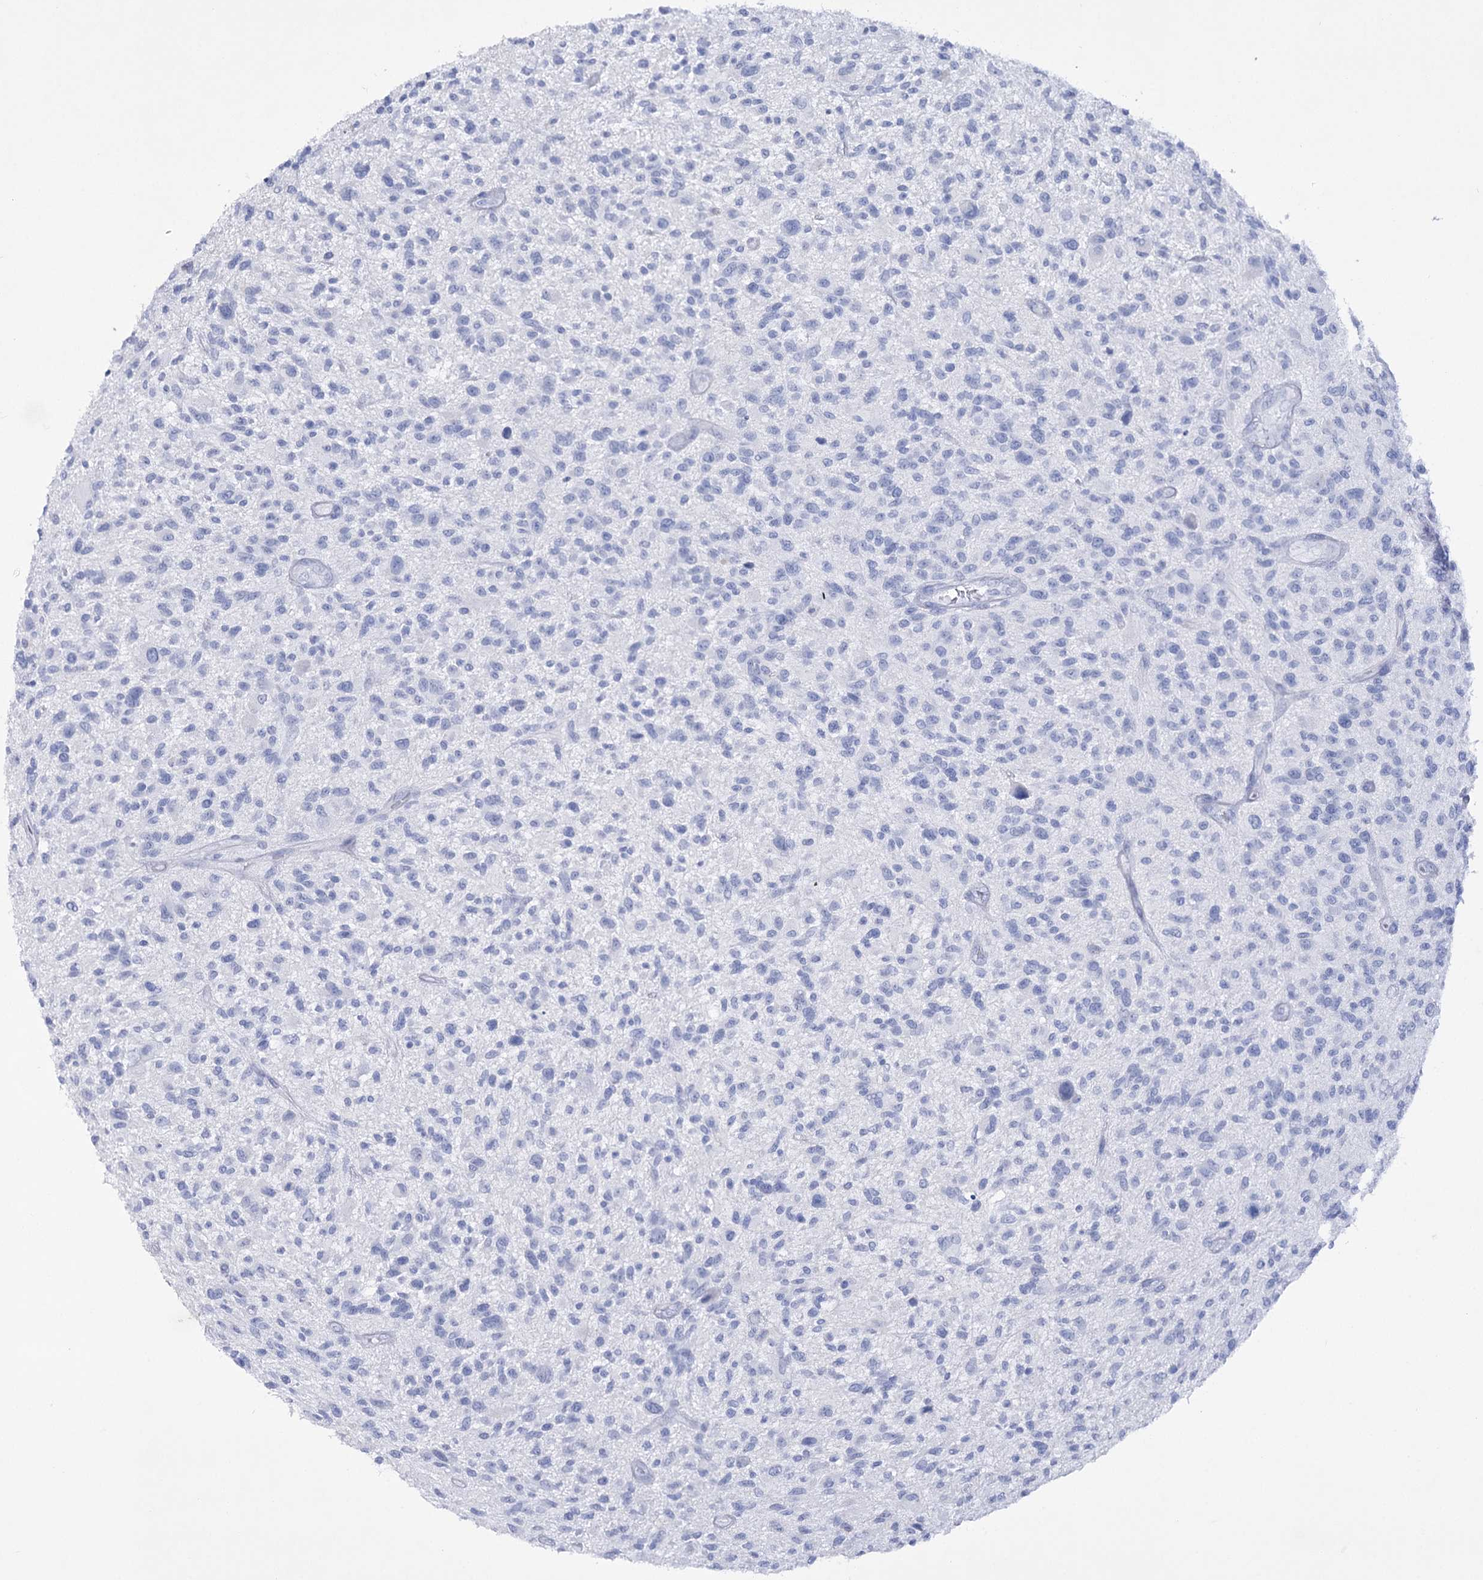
{"staining": {"intensity": "negative", "quantity": "none", "location": "none"}, "tissue": "glioma", "cell_type": "Tumor cells", "image_type": "cancer", "snomed": [{"axis": "morphology", "description": "Glioma, malignant, High grade"}, {"axis": "topography", "description": "Brain"}], "caption": "Malignant glioma (high-grade) stained for a protein using IHC reveals no staining tumor cells.", "gene": "RNF186", "patient": {"sex": "male", "age": 47}}